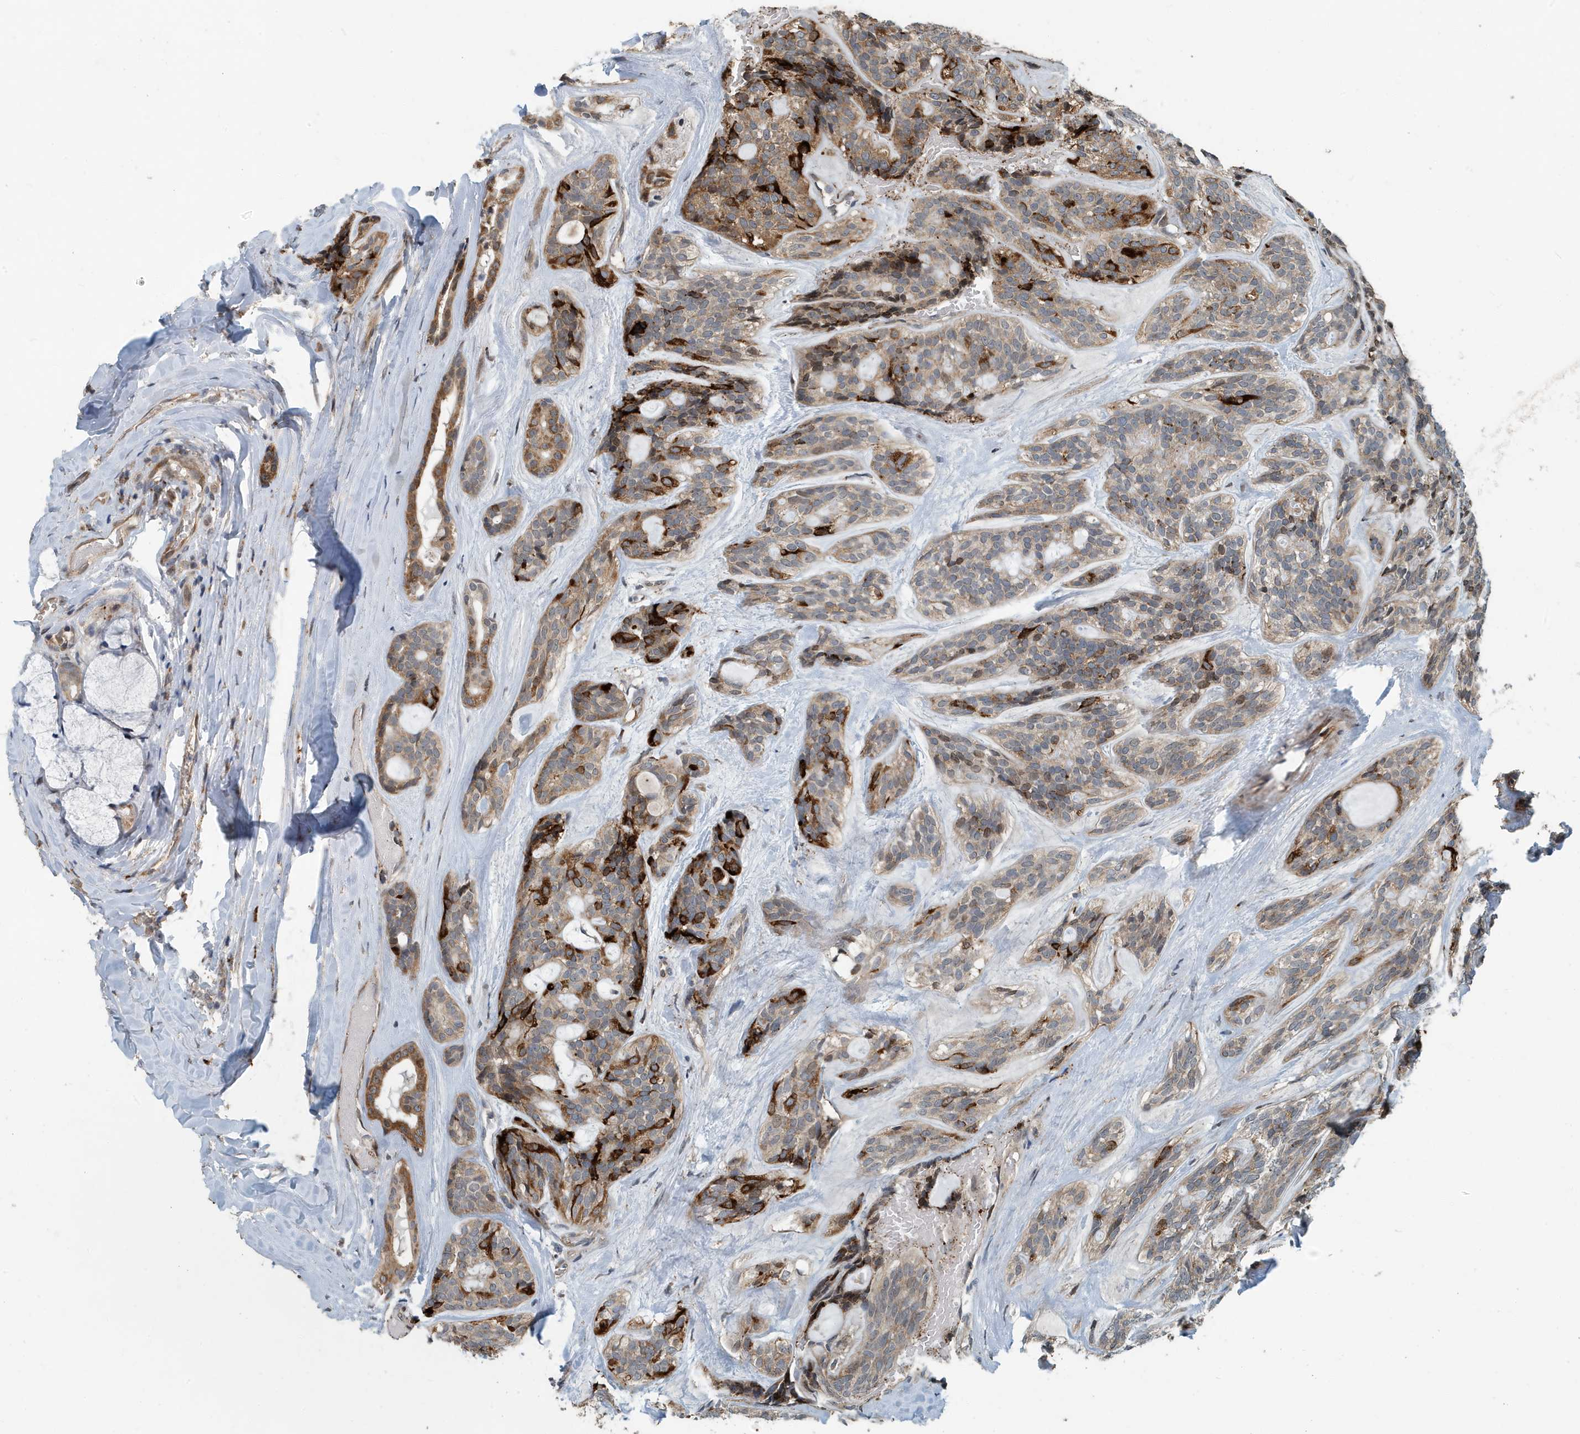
{"staining": {"intensity": "moderate", "quantity": ">75%", "location": "cytoplasmic/membranous"}, "tissue": "head and neck cancer", "cell_type": "Tumor cells", "image_type": "cancer", "snomed": [{"axis": "morphology", "description": "Adenocarcinoma, NOS"}, {"axis": "topography", "description": "Head-Neck"}], "caption": "Immunohistochemistry histopathology image of head and neck adenocarcinoma stained for a protein (brown), which displays medium levels of moderate cytoplasmic/membranous staining in approximately >75% of tumor cells.", "gene": "KIF15", "patient": {"sex": "male", "age": 66}}